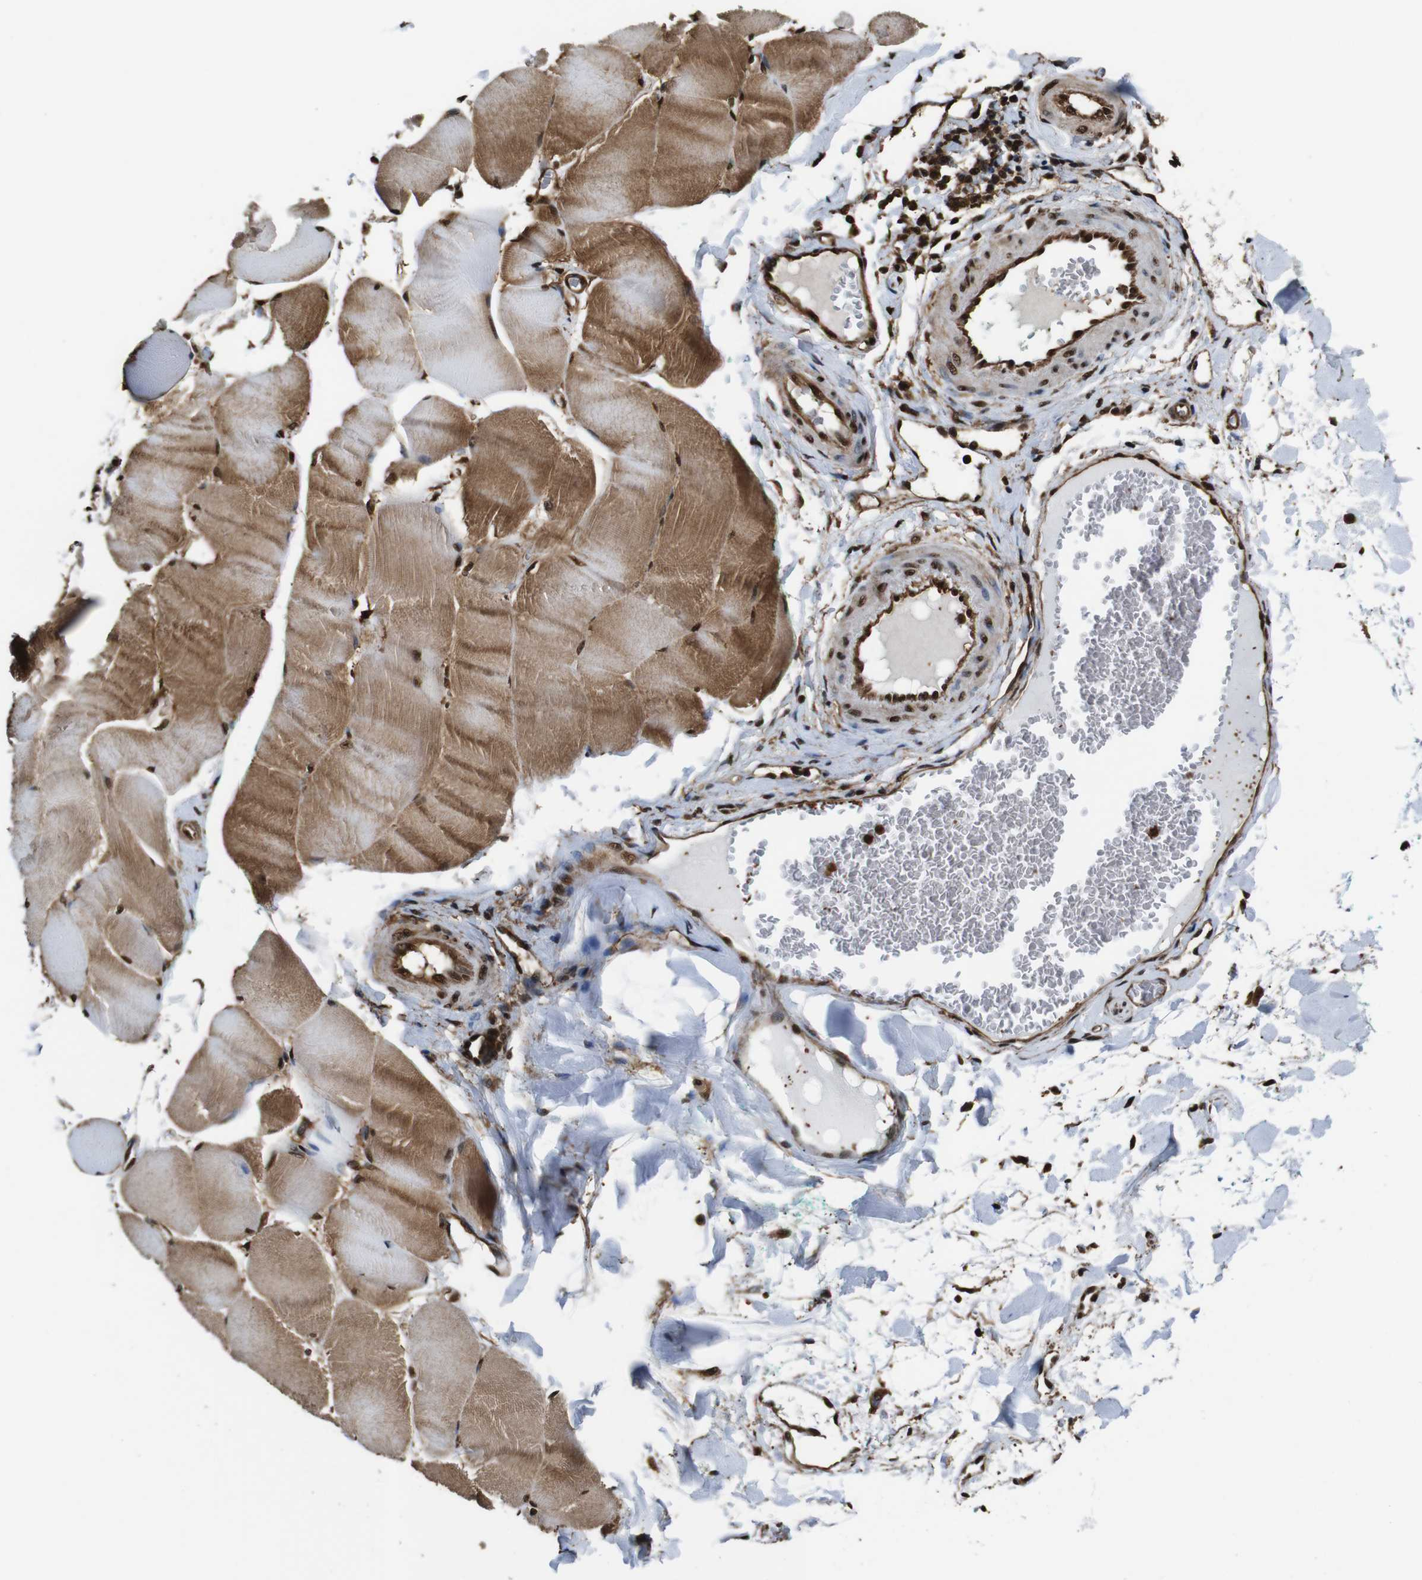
{"staining": {"intensity": "moderate", "quantity": ">75%", "location": "cytoplasmic/membranous,nuclear"}, "tissue": "skeletal muscle", "cell_type": "Myocytes", "image_type": "normal", "snomed": [{"axis": "morphology", "description": "Normal tissue, NOS"}, {"axis": "morphology", "description": "Squamous cell carcinoma, NOS"}, {"axis": "topography", "description": "Skeletal muscle"}], "caption": "Immunohistochemistry (DAB) staining of normal human skeletal muscle displays moderate cytoplasmic/membranous,nuclear protein positivity in approximately >75% of myocytes.", "gene": "VCP", "patient": {"sex": "male", "age": 51}}